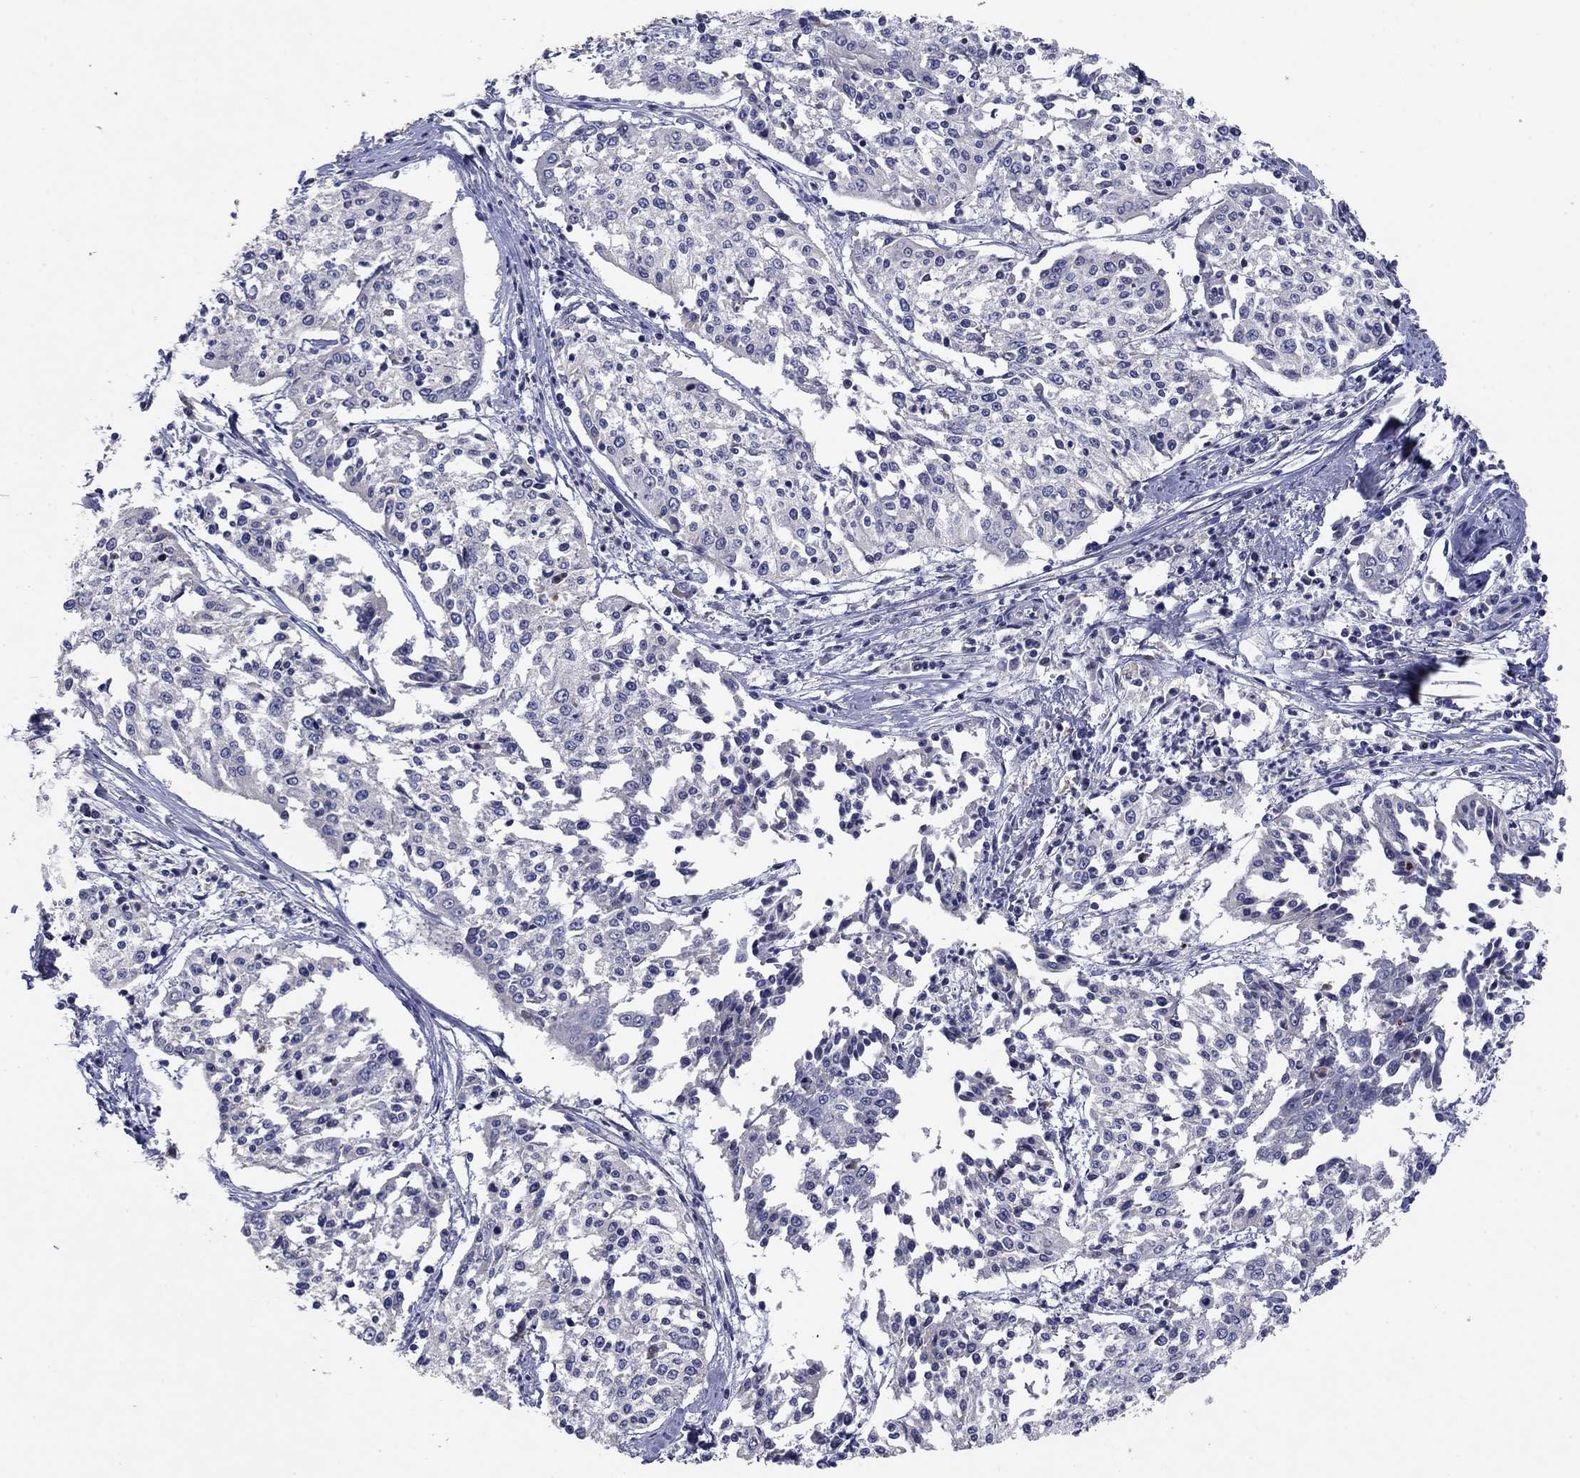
{"staining": {"intensity": "negative", "quantity": "none", "location": "none"}, "tissue": "cervical cancer", "cell_type": "Tumor cells", "image_type": "cancer", "snomed": [{"axis": "morphology", "description": "Squamous cell carcinoma, NOS"}, {"axis": "topography", "description": "Cervix"}], "caption": "Immunohistochemical staining of human cervical cancer (squamous cell carcinoma) displays no significant positivity in tumor cells. (Stains: DAB (3,3'-diaminobenzidine) immunohistochemistry (IHC) with hematoxylin counter stain, Microscopy: brightfield microscopy at high magnification).", "gene": "PTGDS", "patient": {"sex": "female", "age": 41}}